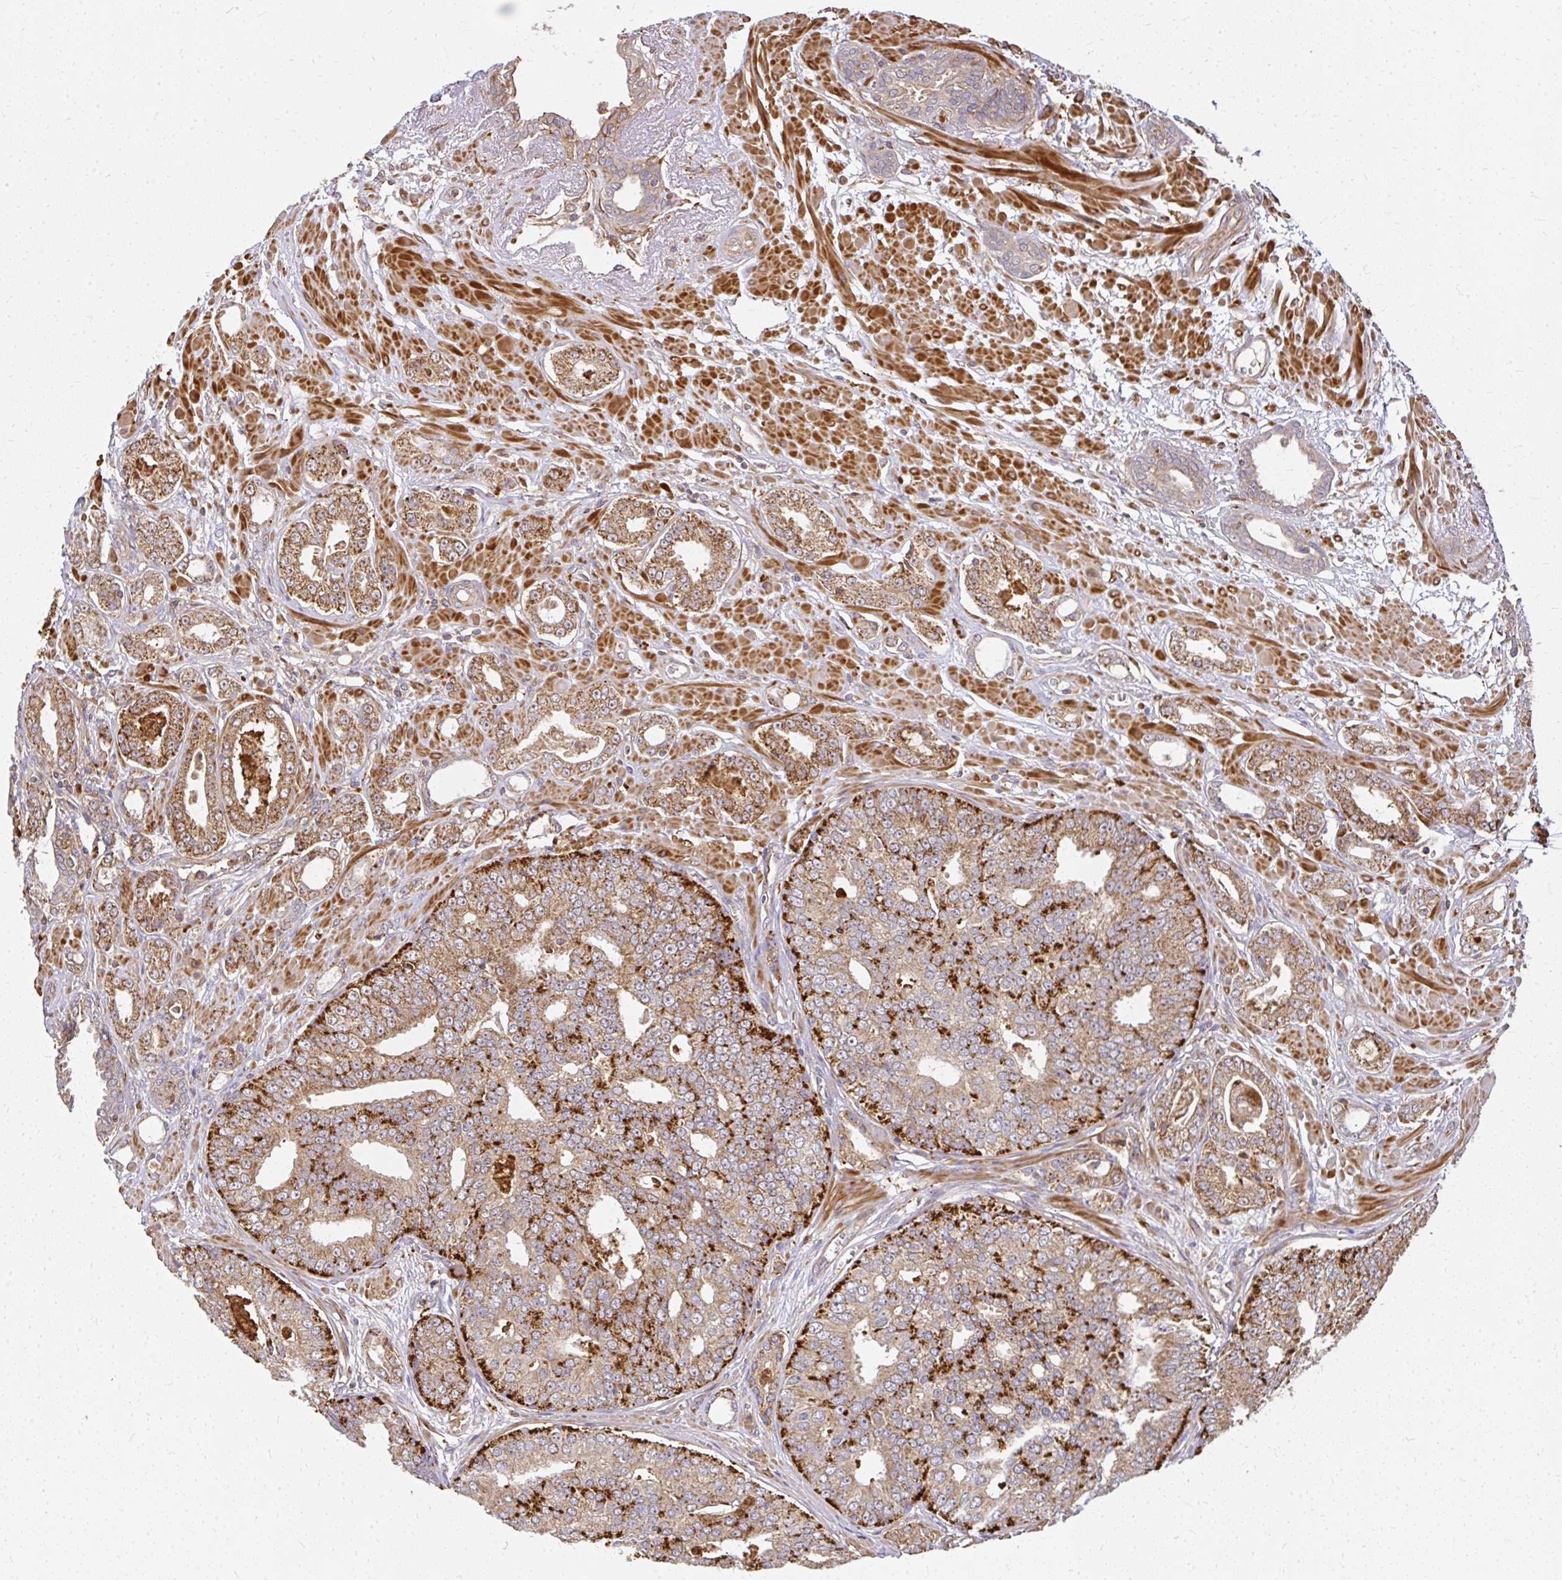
{"staining": {"intensity": "moderate", "quantity": ">75%", "location": "cytoplasmic/membranous"}, "tissue": "prostate cancer", "cell_type": "Tumor cells", "image_type": "cancer", "snomed": [{"axis": "morphology", "description": "Adenocarcinoma, High grade"}, {"axis": "topography", "description": "Prostate"}], "caption": "Immunohistochemical staining of human prostate adenocarcinoma (high-grade) reveals moderate cytoplasmic/membranous protein expression in about >75% of tumor cells. (DAB (3,3'-diaminobenzidine) IHC, brown staining for protein, blue staining for nuclei).", "gene": "GNS", "patient": {"sex": "male", "age": 71}}